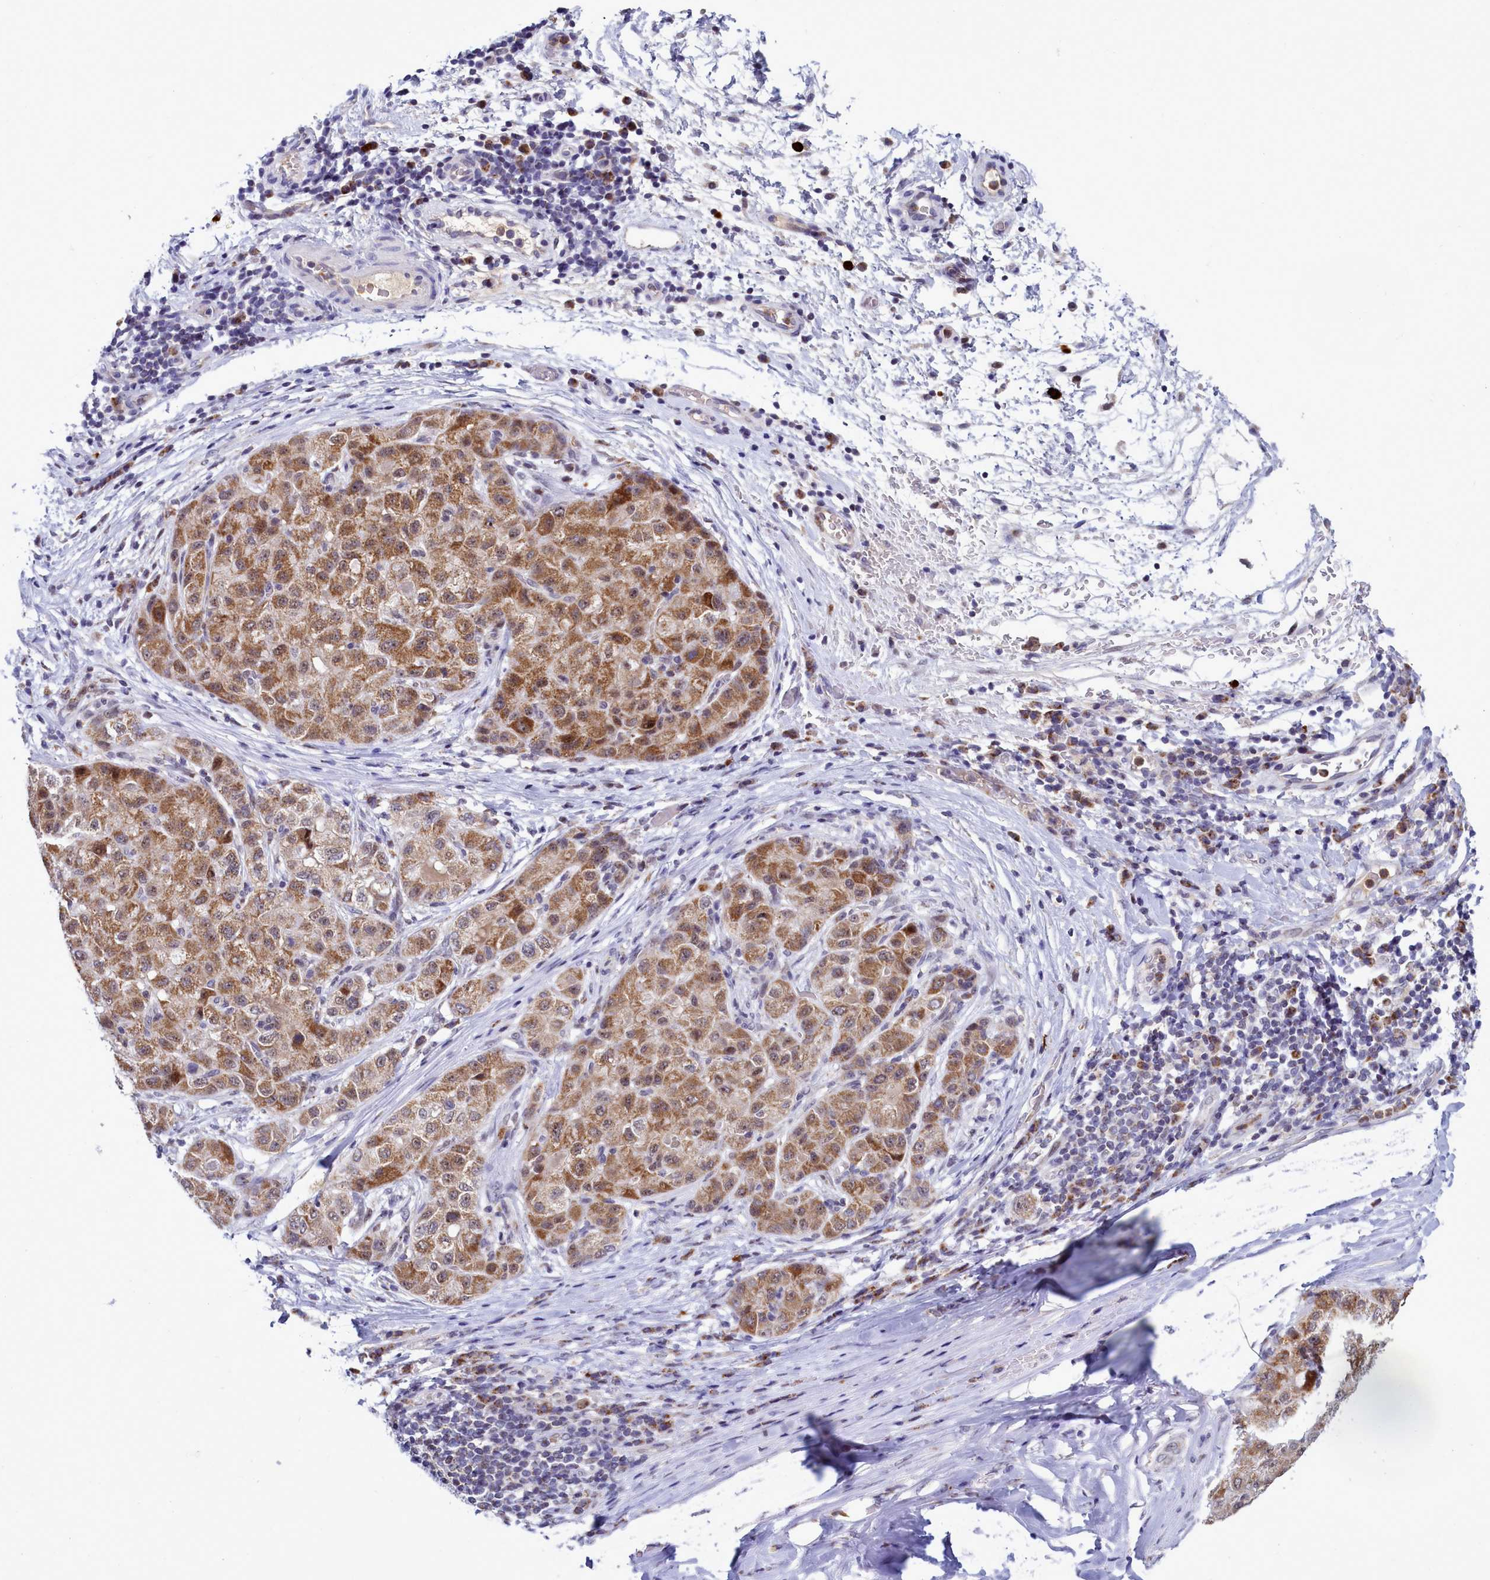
{"staining": {"intensity": "moderate", "quantity": ">75%", "location": "cytoplasmic/membranous,nuclear"}, "tissue": "liver cancer", "cell_type": "Tumor cells", "image_type": "cancer", "snomed": [{"axis": "morphology", "description": "Carcinoma, Hepatocellular, NOS"}, {"axis": "topography", "description": "Liver"}], "caption": "Moderate cytoplasmic/membranous and nuclear positivity for a protein is identified in approximately >75% of tumor cells of liver cancer (hepatocellular carcinoma) using IHC.", "gene": "POM121L2", "patient": {"sex": "male", "age": 80}}